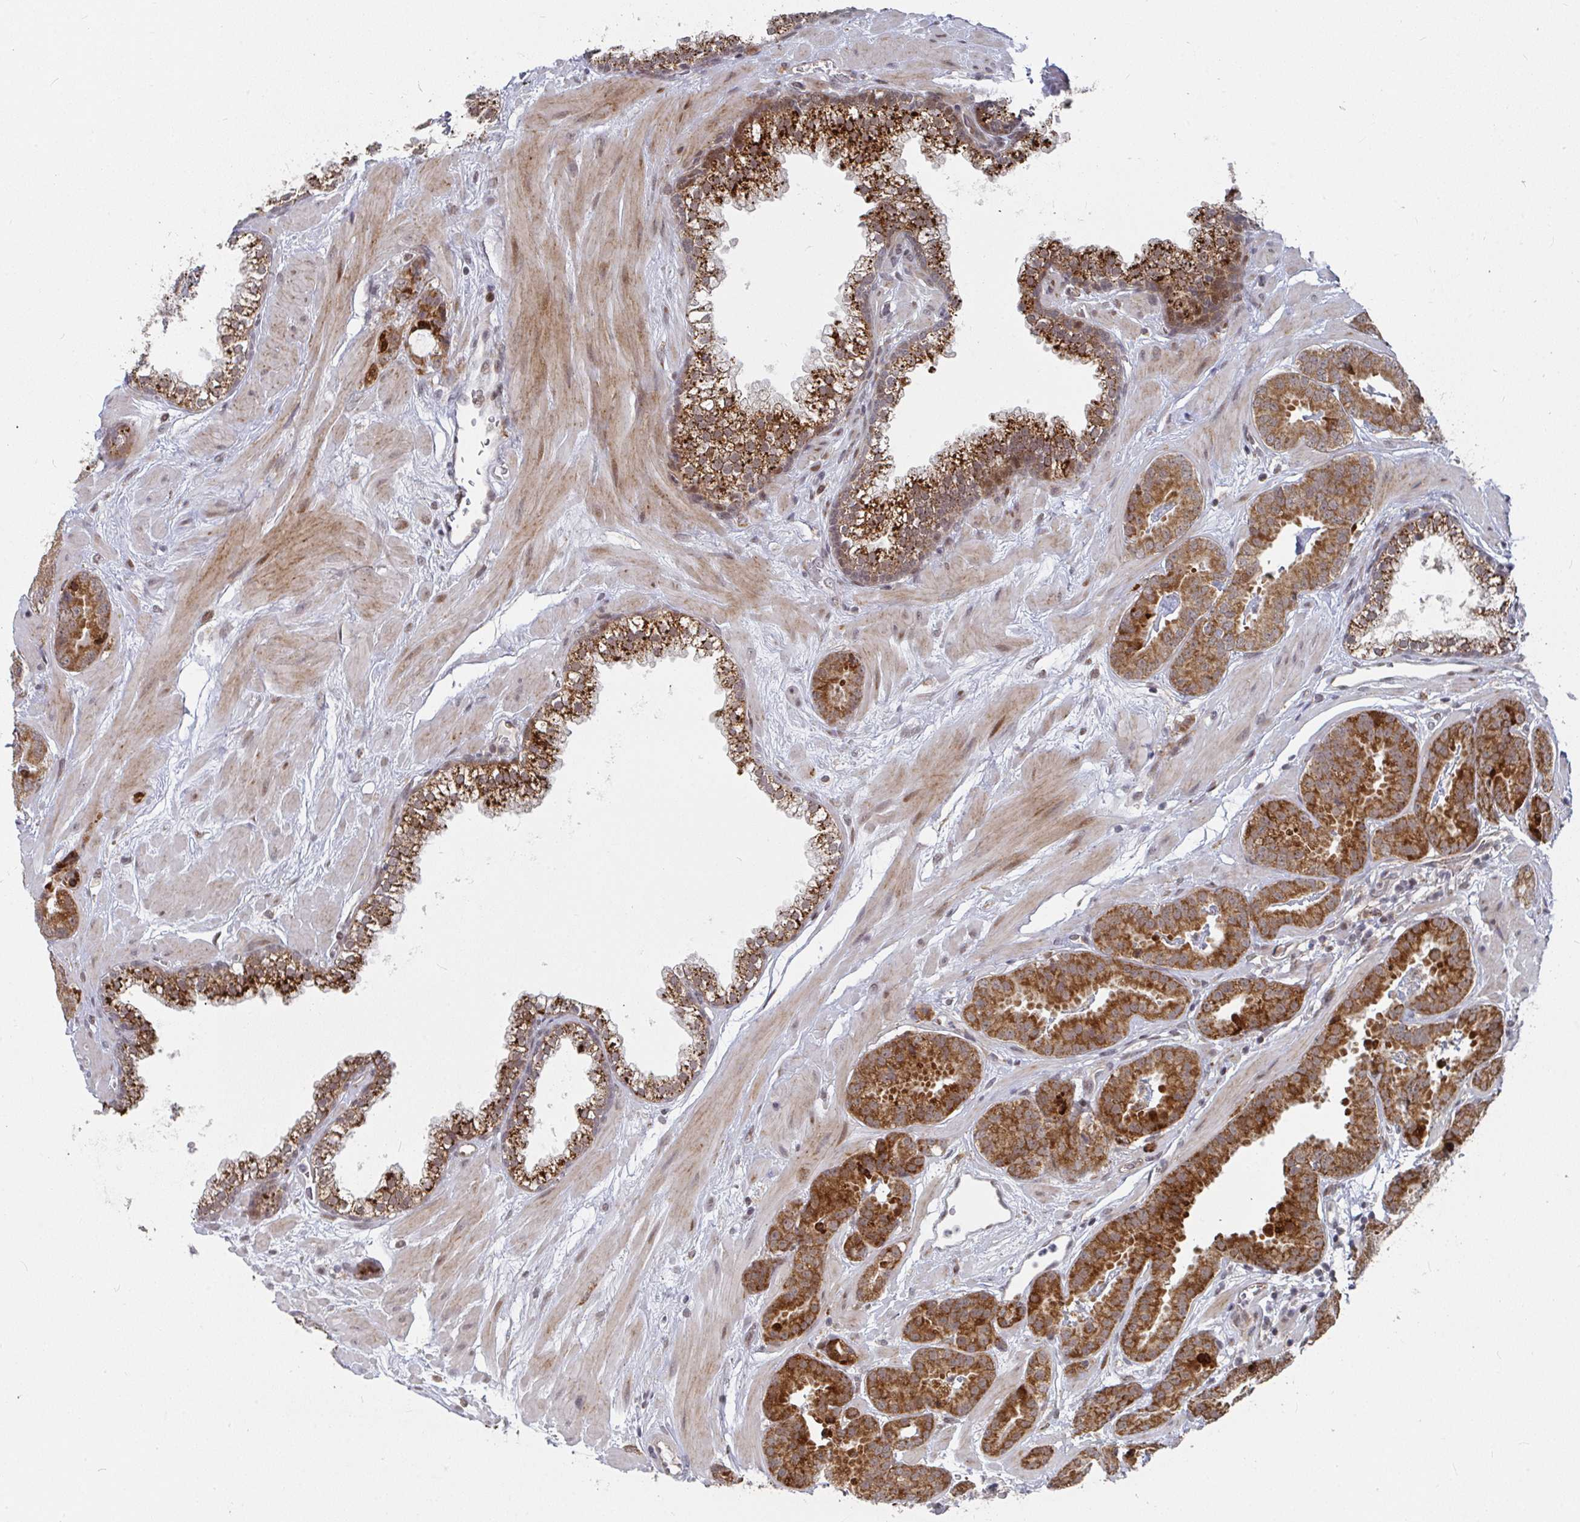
{"staining": {"intensity": "strong", "quantity": ">75%", "location": "cytoplasmic/membranous"}, "tissue": "prostate cancer", "cell_type": "Tumor cells", "image_type": "cancer", "snomed": [{"axis": "morphology", "description": "Adenocarcinoma, Low grade"}, {"axis": "topography", "description": "Prostate"}], "caption": "The histopathology image displays staining of prostate cancer, revealing strong cytoplasmic/membranous protein expression (brown color) within tumor cells.", "gene": "RBBP5", "patient": {"sex": "male", "age": 62}}